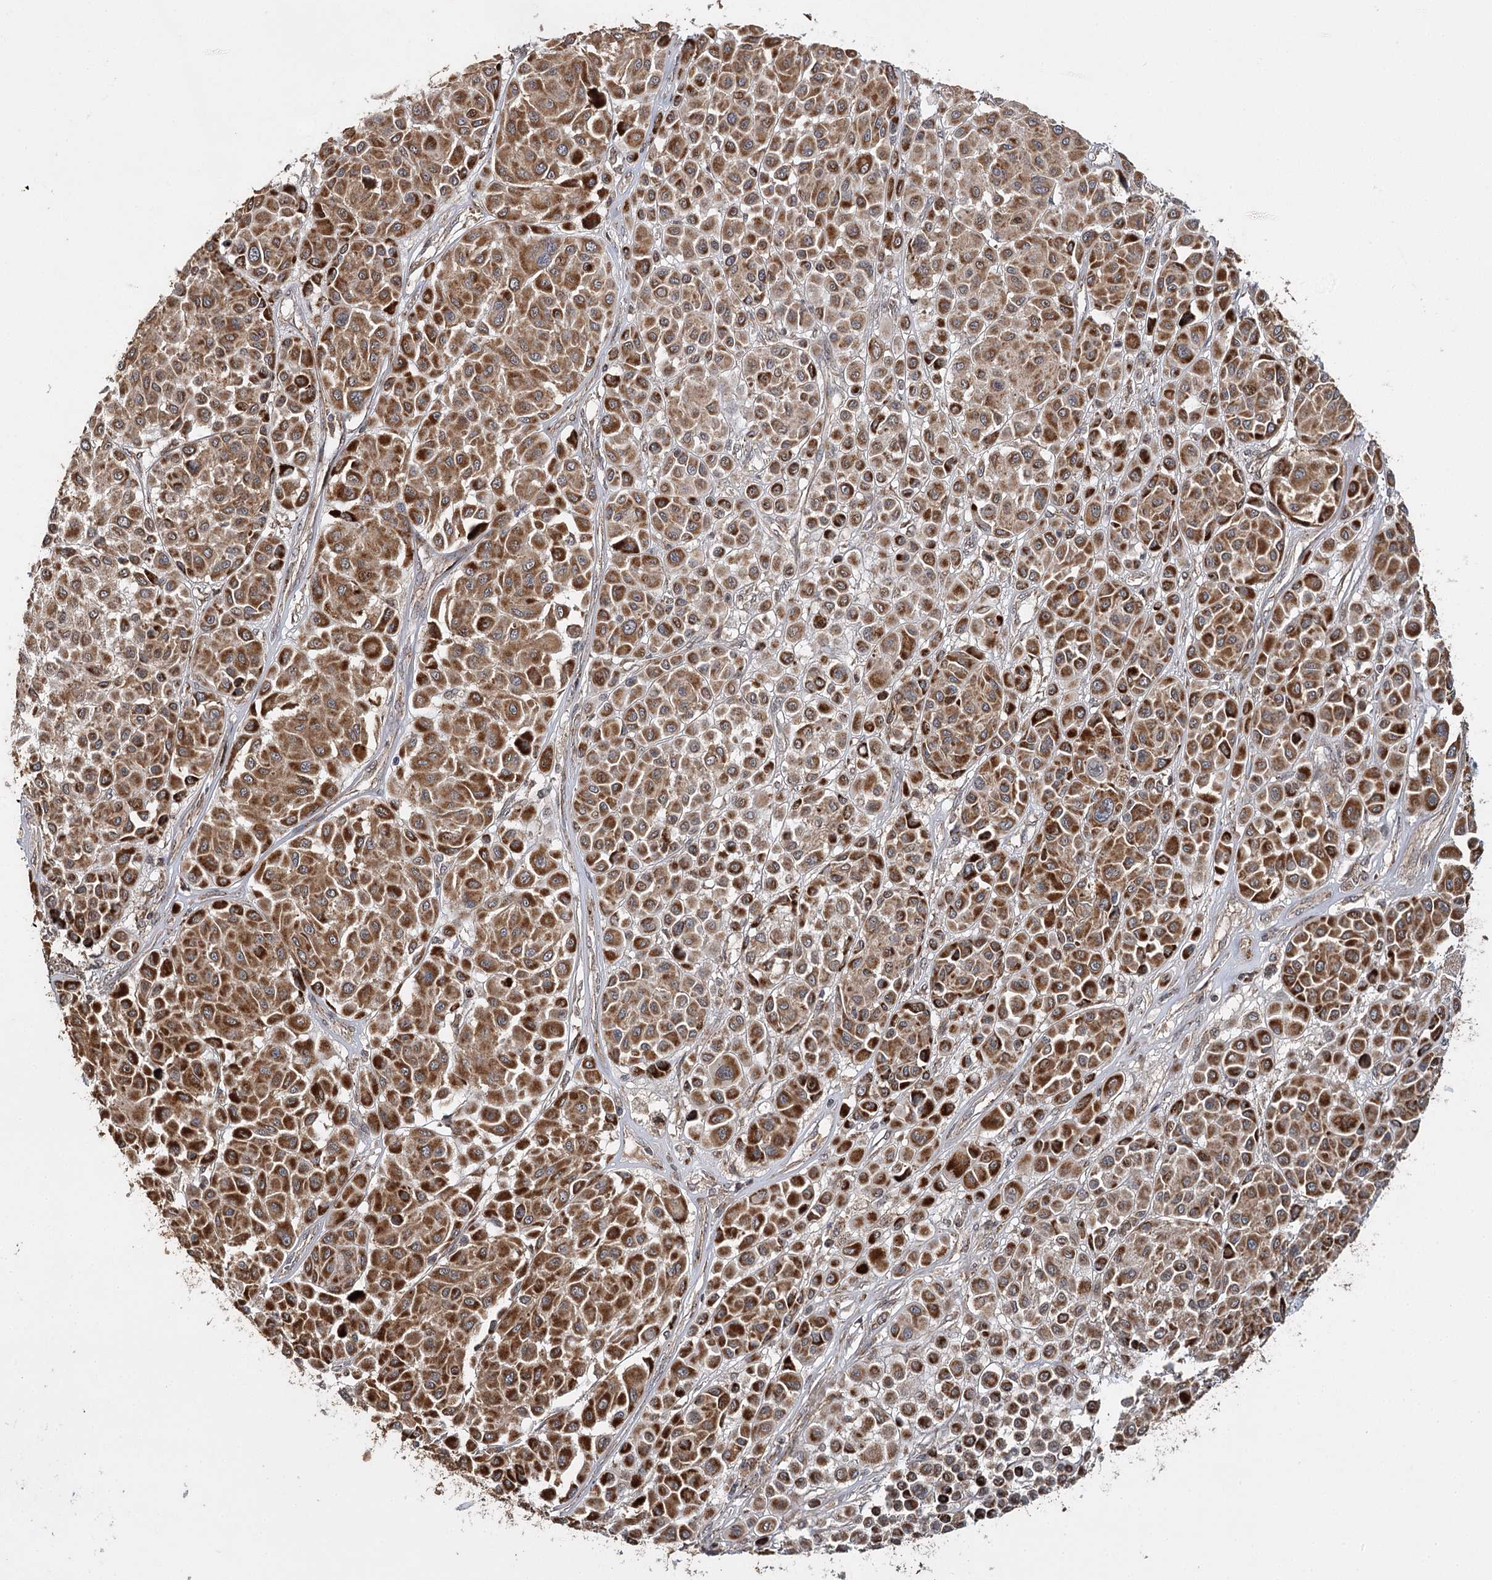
{"staining": {"intensity": "moderate", "quantity": ">75%", "location": "cytoplasmic/membranous"}, "tissue": "melanoma", "cell_type": "Tumor cells", "image_type": "cancer", "snomed": [{"axis": "morphology", "description": "Malignant melanoma, Metastatic site"}, {"axis": "topography", "description": "Soft tissue"}], "caption": "This is an image of IHC staining of melanoma, which shows moderate staining in the cytoplasmic/membranous of tumor cells.", "gene": "ZNRF3", "patient": {"sex": "male", "age": 41}}